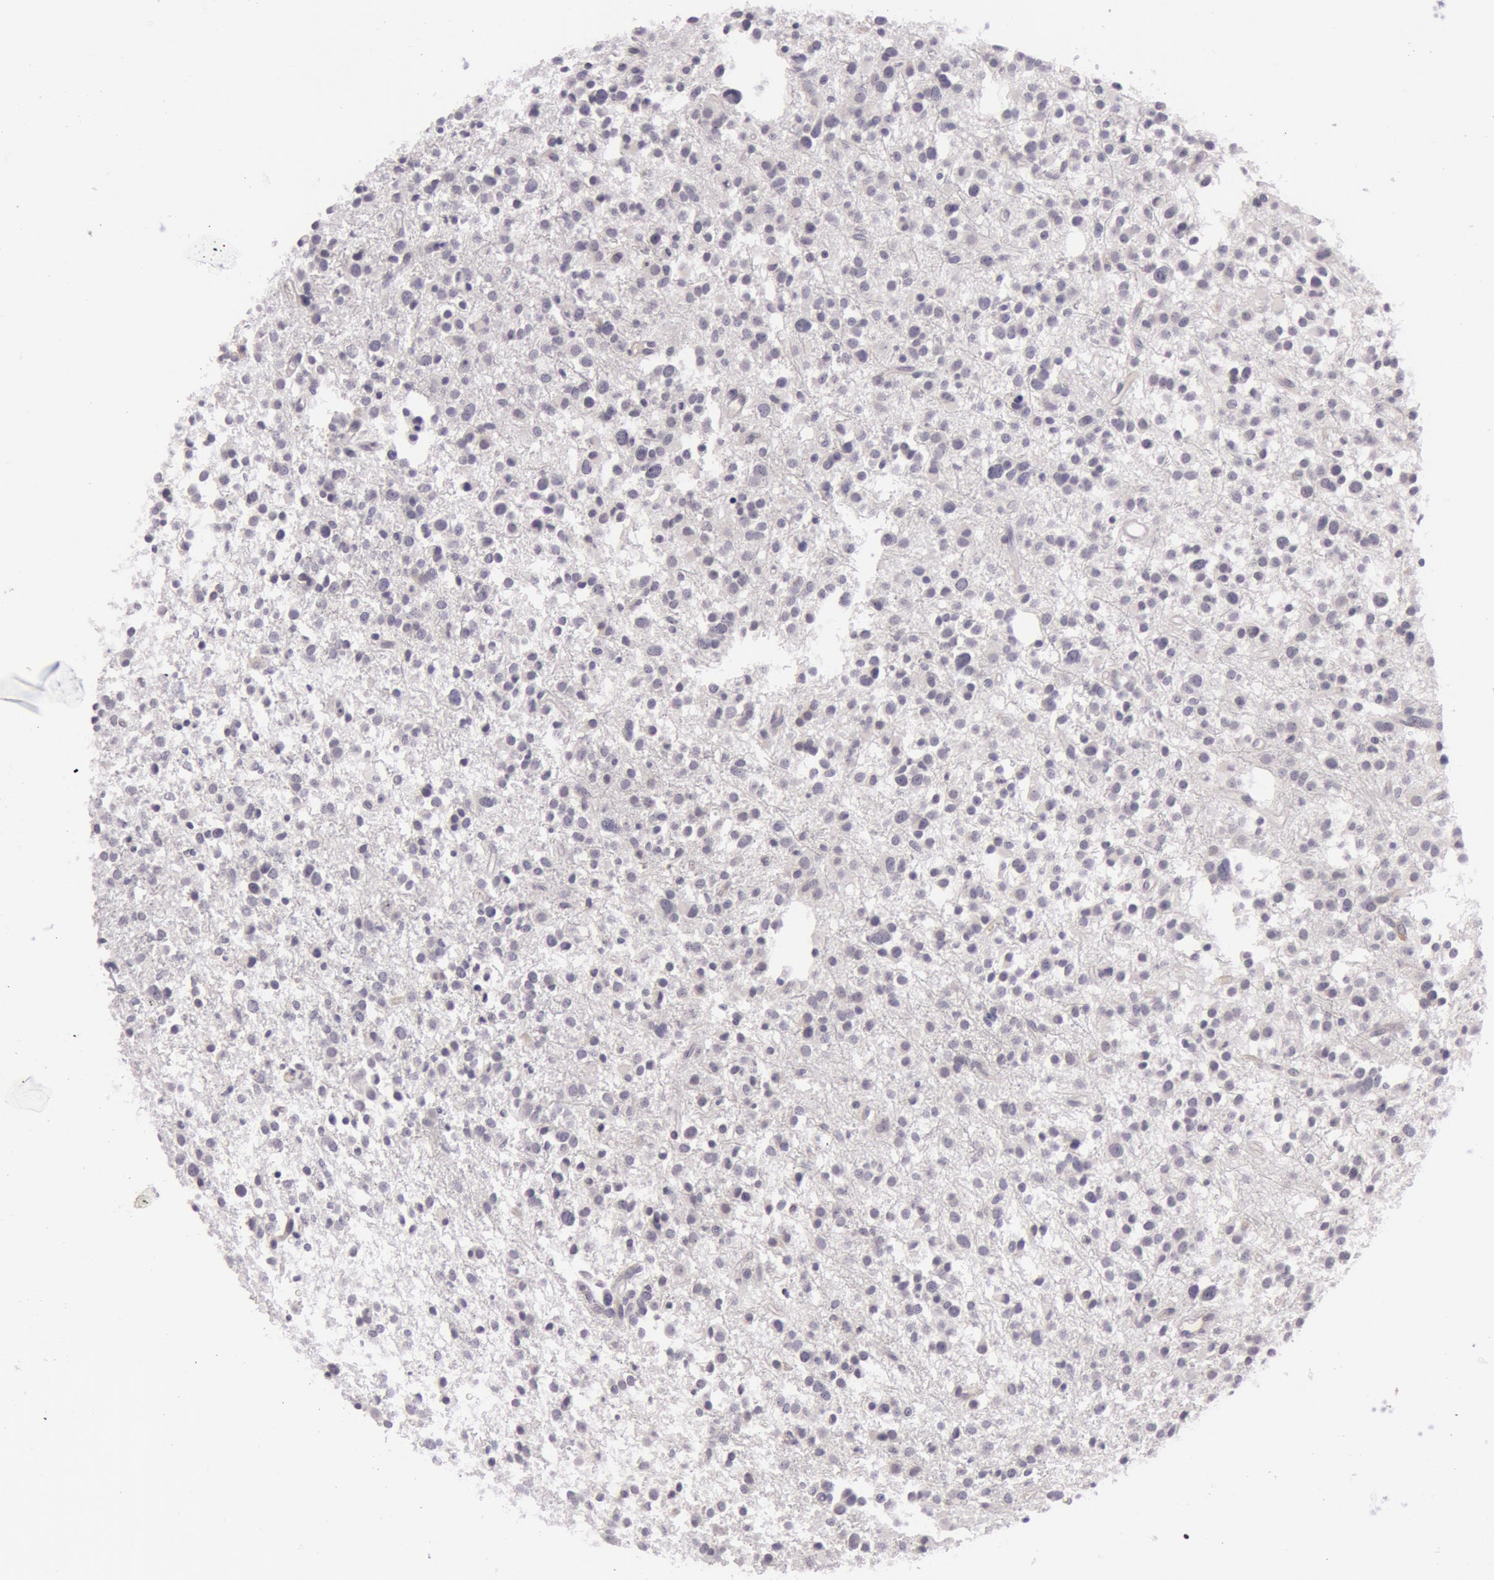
{"staining": {"intensity": "negative", "quantity": "none", "location": "none"}, "tissue": "glioma", "cell_type": "Tumor cells", "image_type": "cancer", "snomed": [{"axis": "morphology", "description": "Glioma, malignant, Low grade"}, {"axis": "topography", "description": "Brain"}], "caption": "A high-resolution photomicrograph shows immunohistochemistry staining of malignant glioma (low-grade), which displays no significant expression in tumor cells.", "gene": "RBMY1F", "patient": {"sex": "female", "age": 36}}